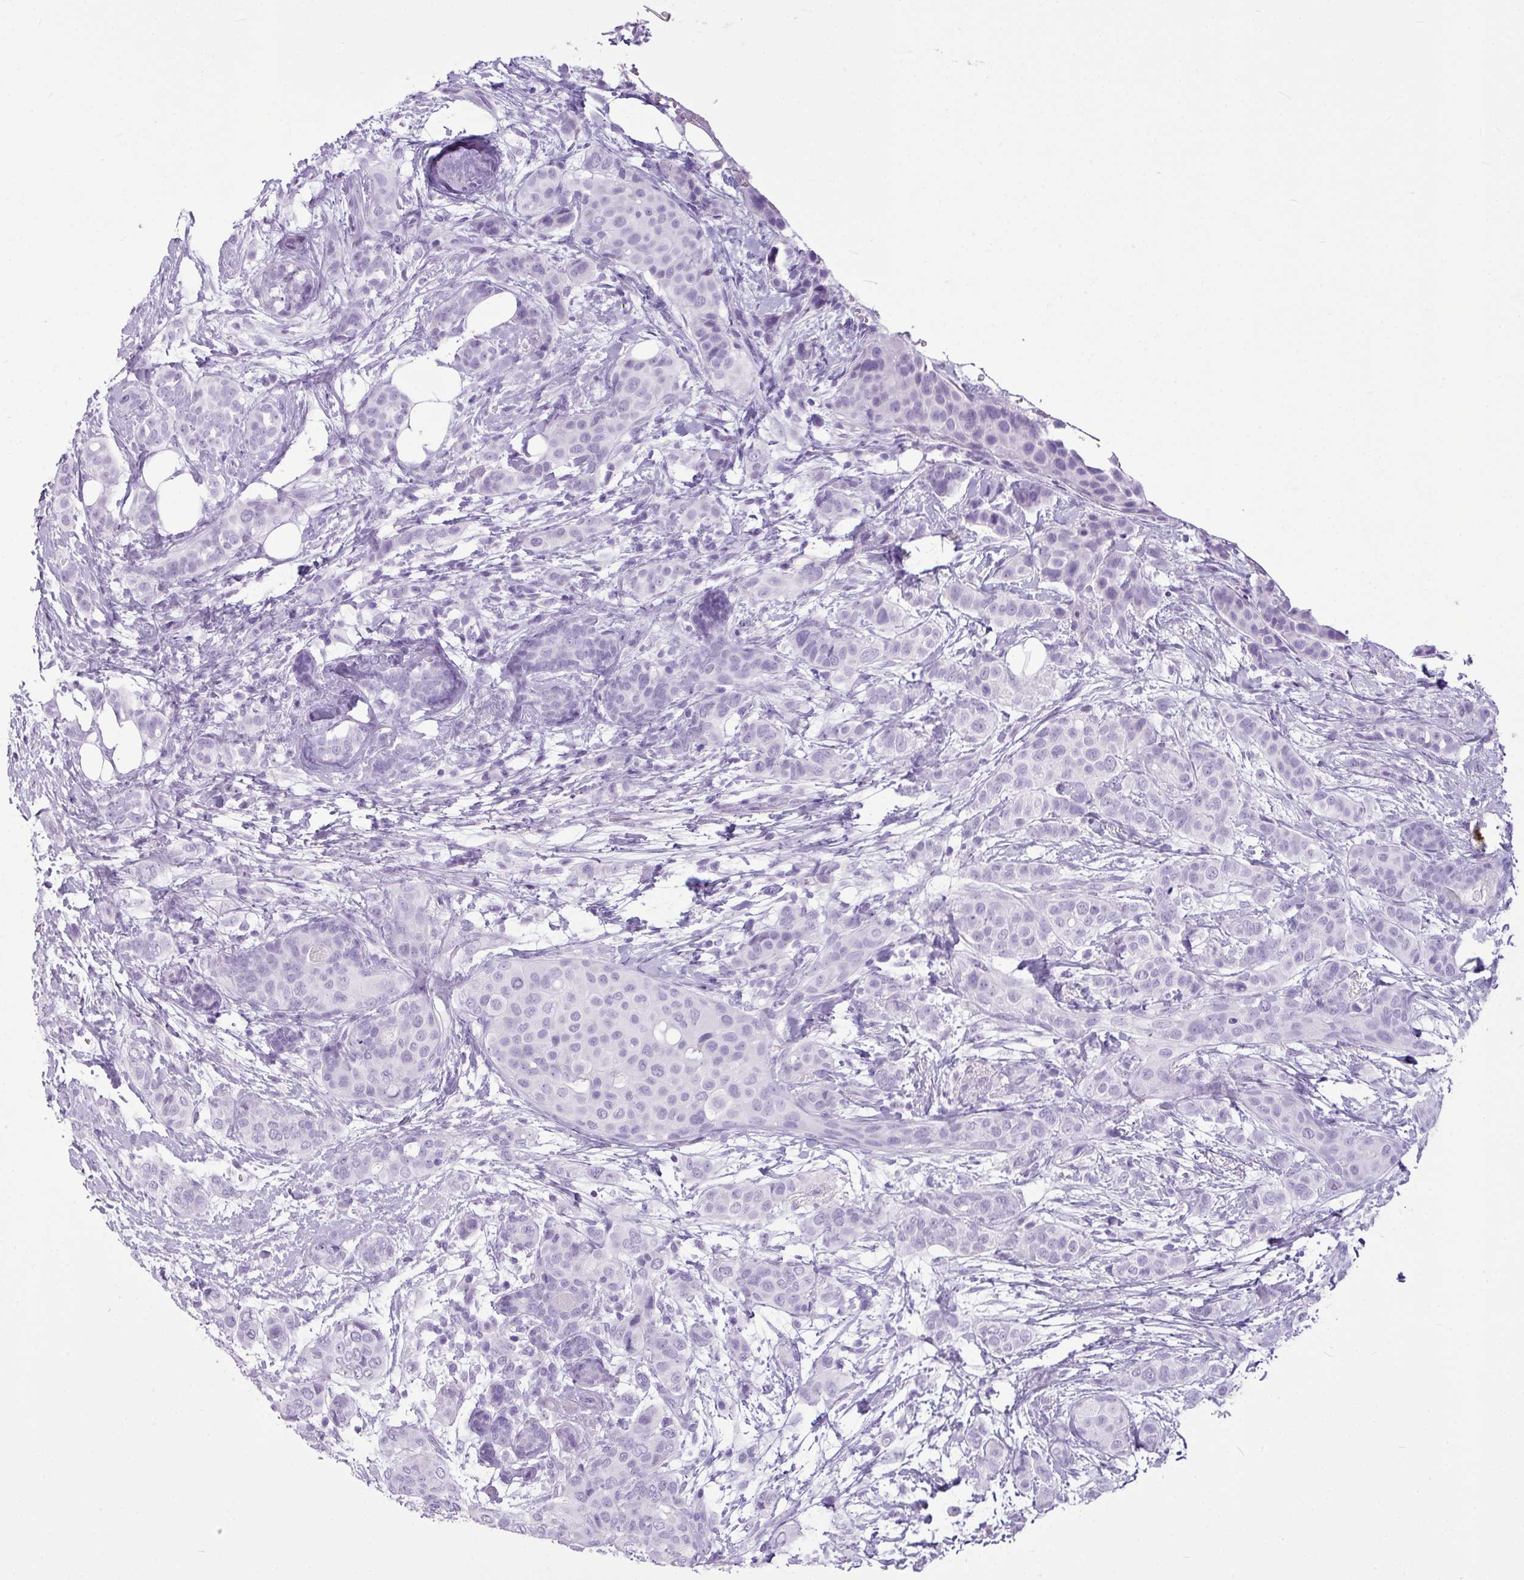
{"staining": {"intensity": "negative", "quantity": "none", "location": "none"}, "tissue": "breast cancer", "cell_type": "Tumor cells", "image_type": "cancer", "snomed": [{"axis": "morphology", "description": "Lobular carcinoma"}, {"axis": "topography", "description": "Breast"}], "caption": "An IHC micrograph of lobular carcinoma (breast) is shown. There is no staining in tumor cells of lobular carcinoma (breast).", "gene": "AMY1B", "patient": {"sex": "female", "age": 51}}